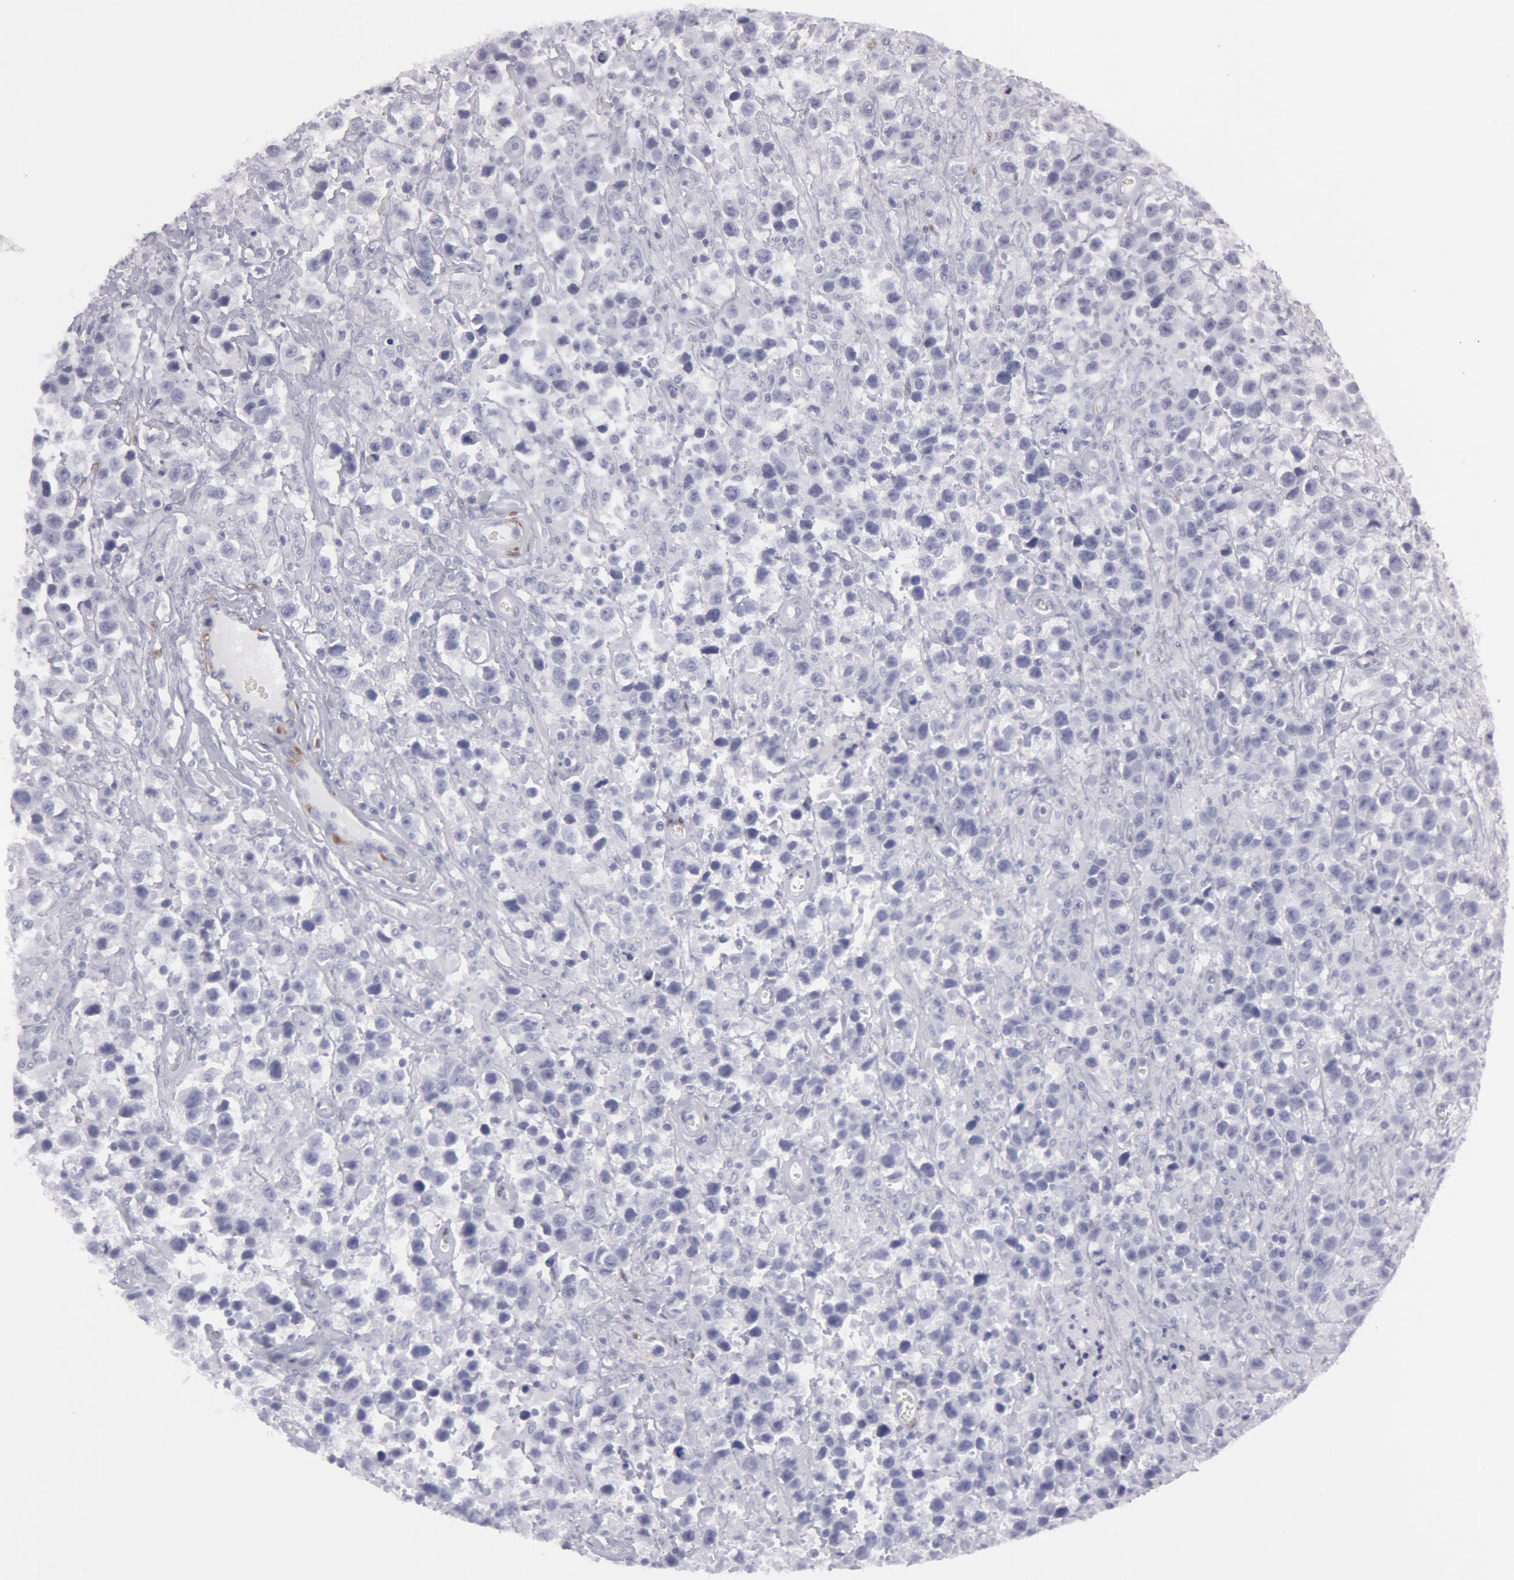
{"staining": {"intensity": "negative", "quantity": "none", "location": "none"}, "tissue": "testis cancer", "cell_type": "Tumor cells", "image_type": "cancer", "snomed": [{"axis": "morphology", "description": "Seminoma, NOS"}, {"axis": "topography", "description": "Testis"}], "caption": "This is a image of immunohistochemistry (IHC) staining of testis cancer, which shows no expression in tumor cells.", "gene": "TAGLN", "patient": {"sex": "male", "age": 43}}